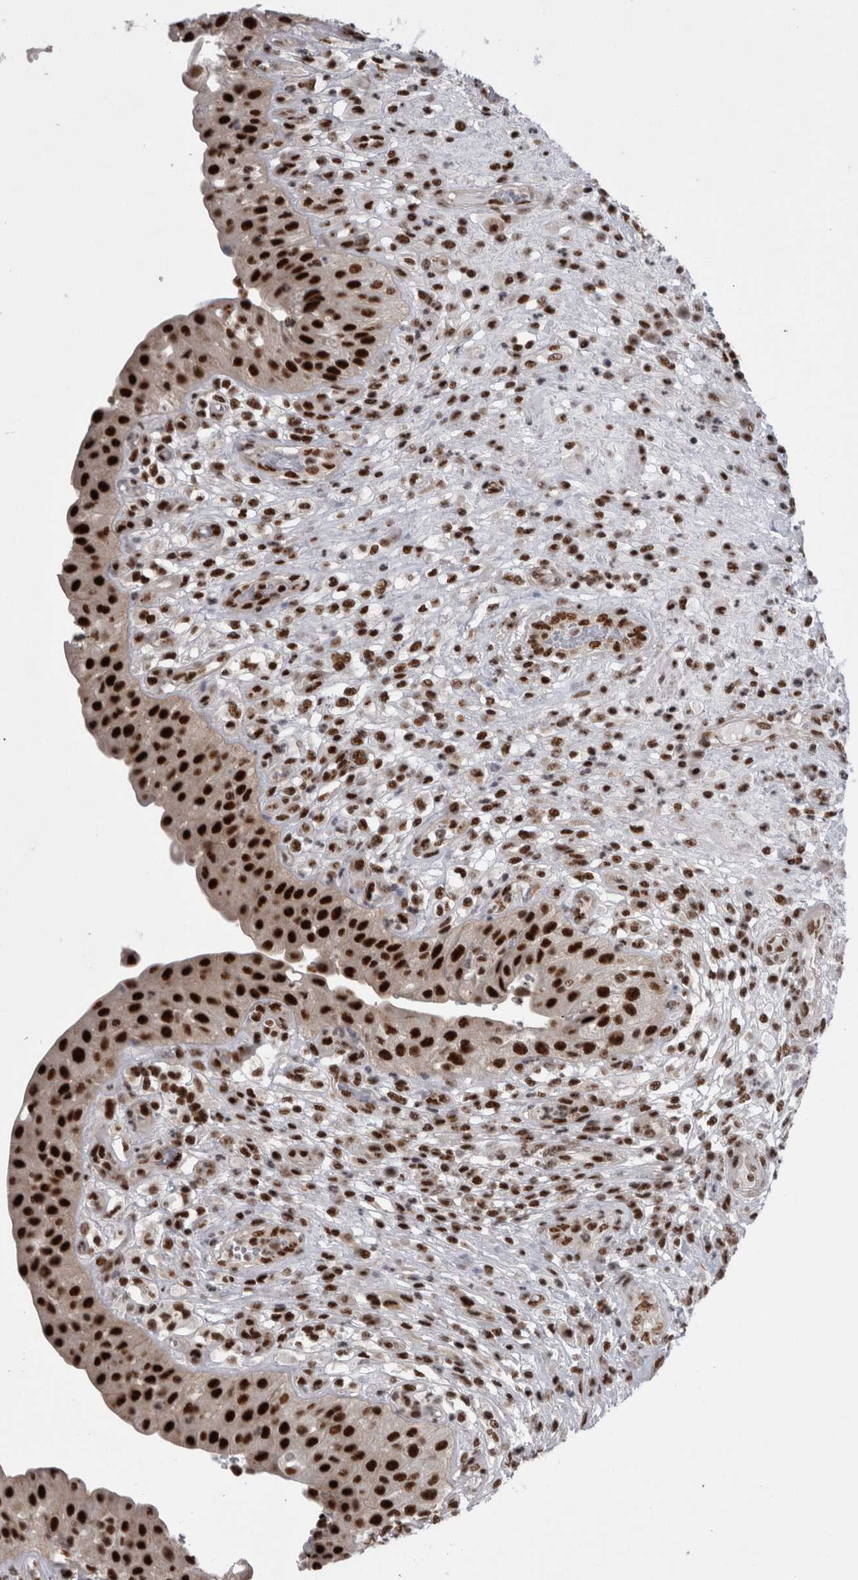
{"staining": {"intensity": "strong", "quantity": ">75%", "location": "nuclear"}, "tissue": "urinary bladder", "cell_type": "Urothelial cells", "image_type": "normal", "snomed": [{"axis": "morphology", "description": "Normal tissue, NOS"}, {"axis": "topography", "description": "Urinary bladder"}], "caption": "An IHC image of unremarkable tissue is shown. Protein staining in brown shows strong nuclear positivity in urinary bladder within urothelial cells.", "gene": "CDK11A", "patient": {"sex": "female", "age": 62}}